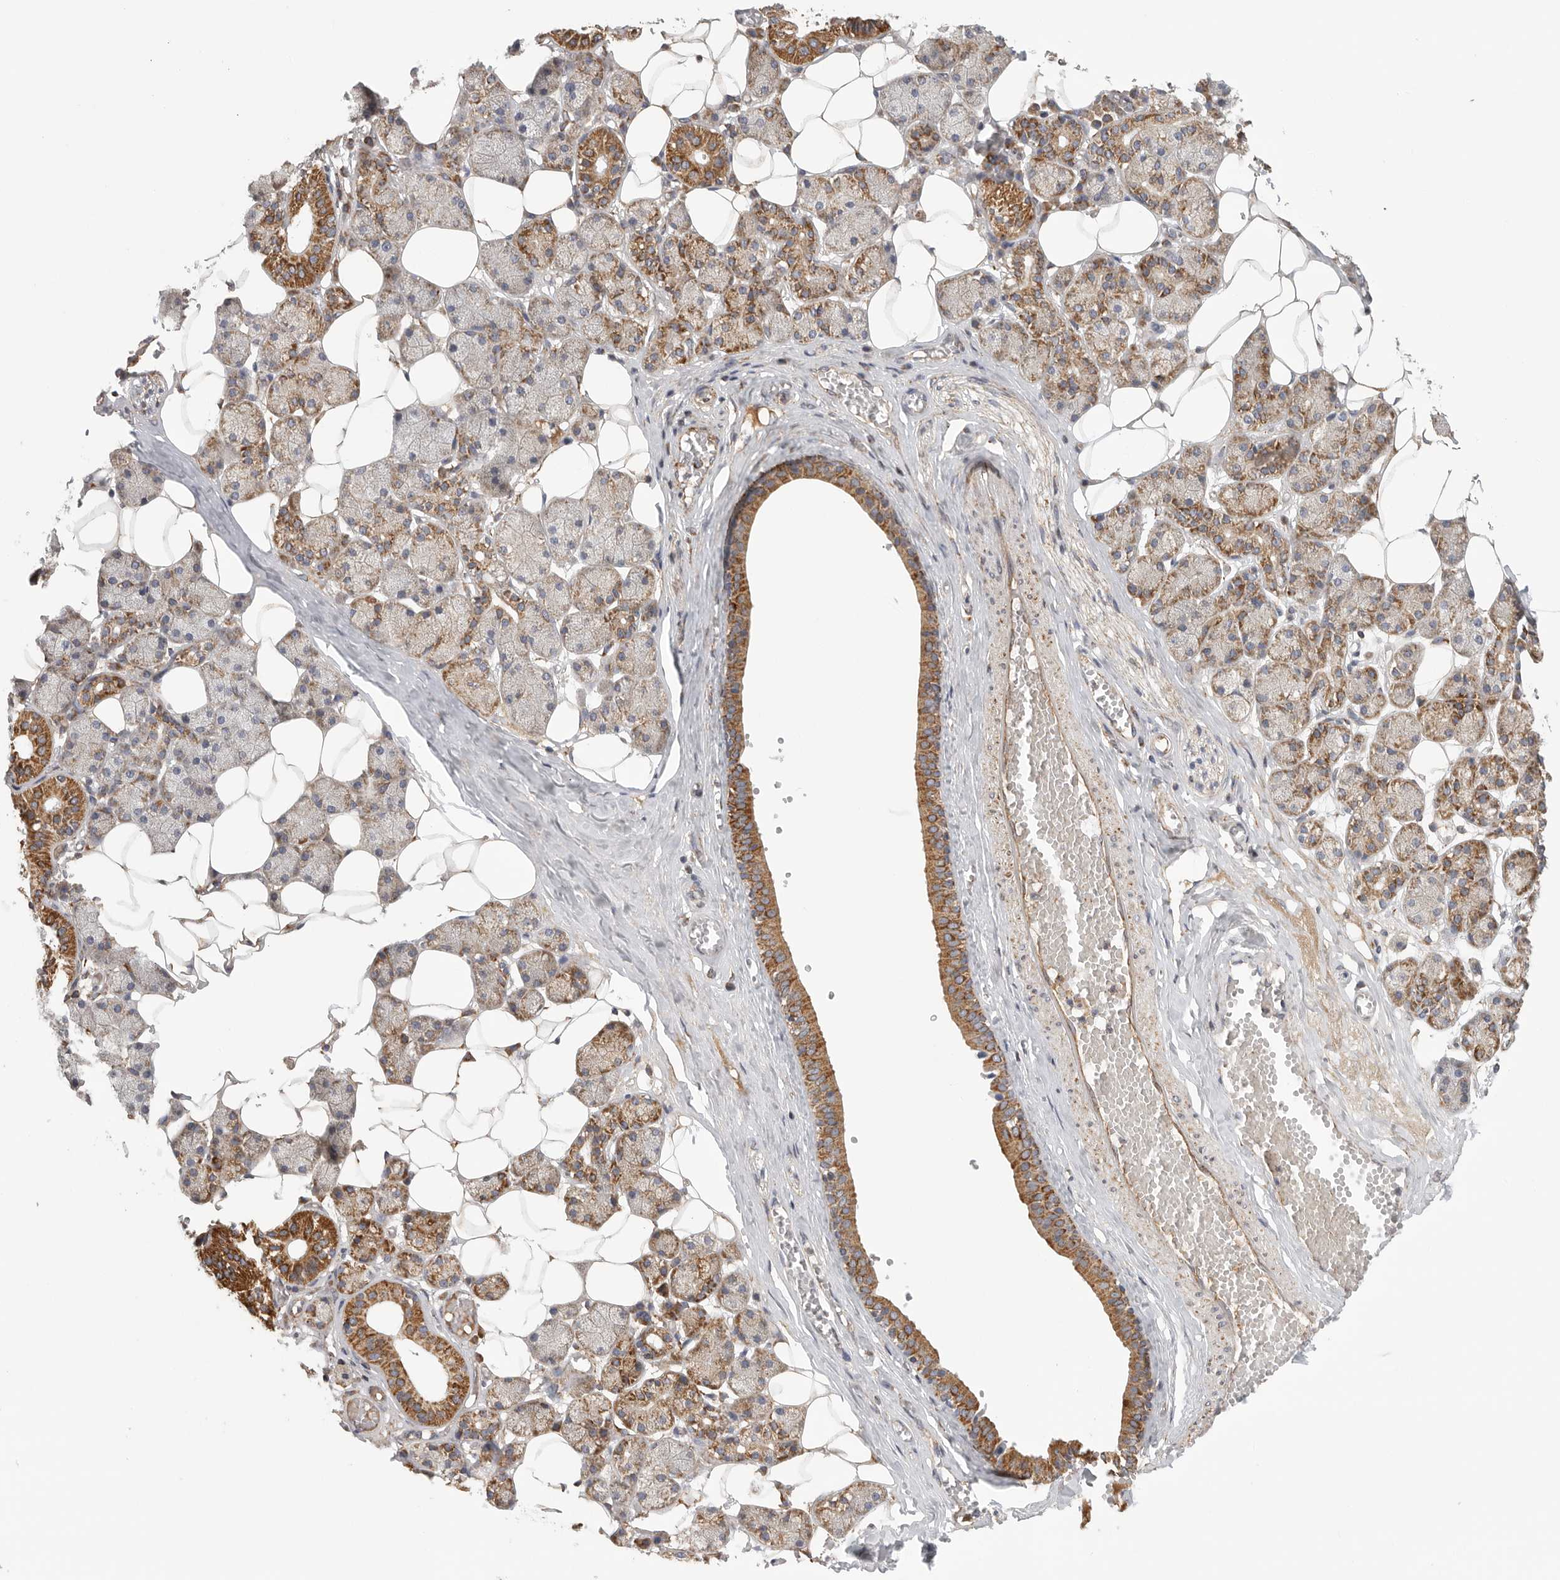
{"staining": {"intensity": "moderate", "quantity": ">75%", "location": "cytoplasmic/membranous"}, "tissue": "salivary gland", "cell_type": "Glandular cells", "image_type": "normal", "snomed": [{"axis": "morphology", "description": "Normal tissue, NOS"}, {"axis": "topography", "description": "Salivary gland"}], "caption": "High-magnification brightfield microscopy of unremarkable salivary gland stained with DAB (brown) and counterstained with hematoxylin (blue). glandular cells exhibit moderate cytoplasmic/membranous expression is identified in approximately>75% of cells.", "gene": "FKBP8", "patient": {"sex": "female", "age": 33}}